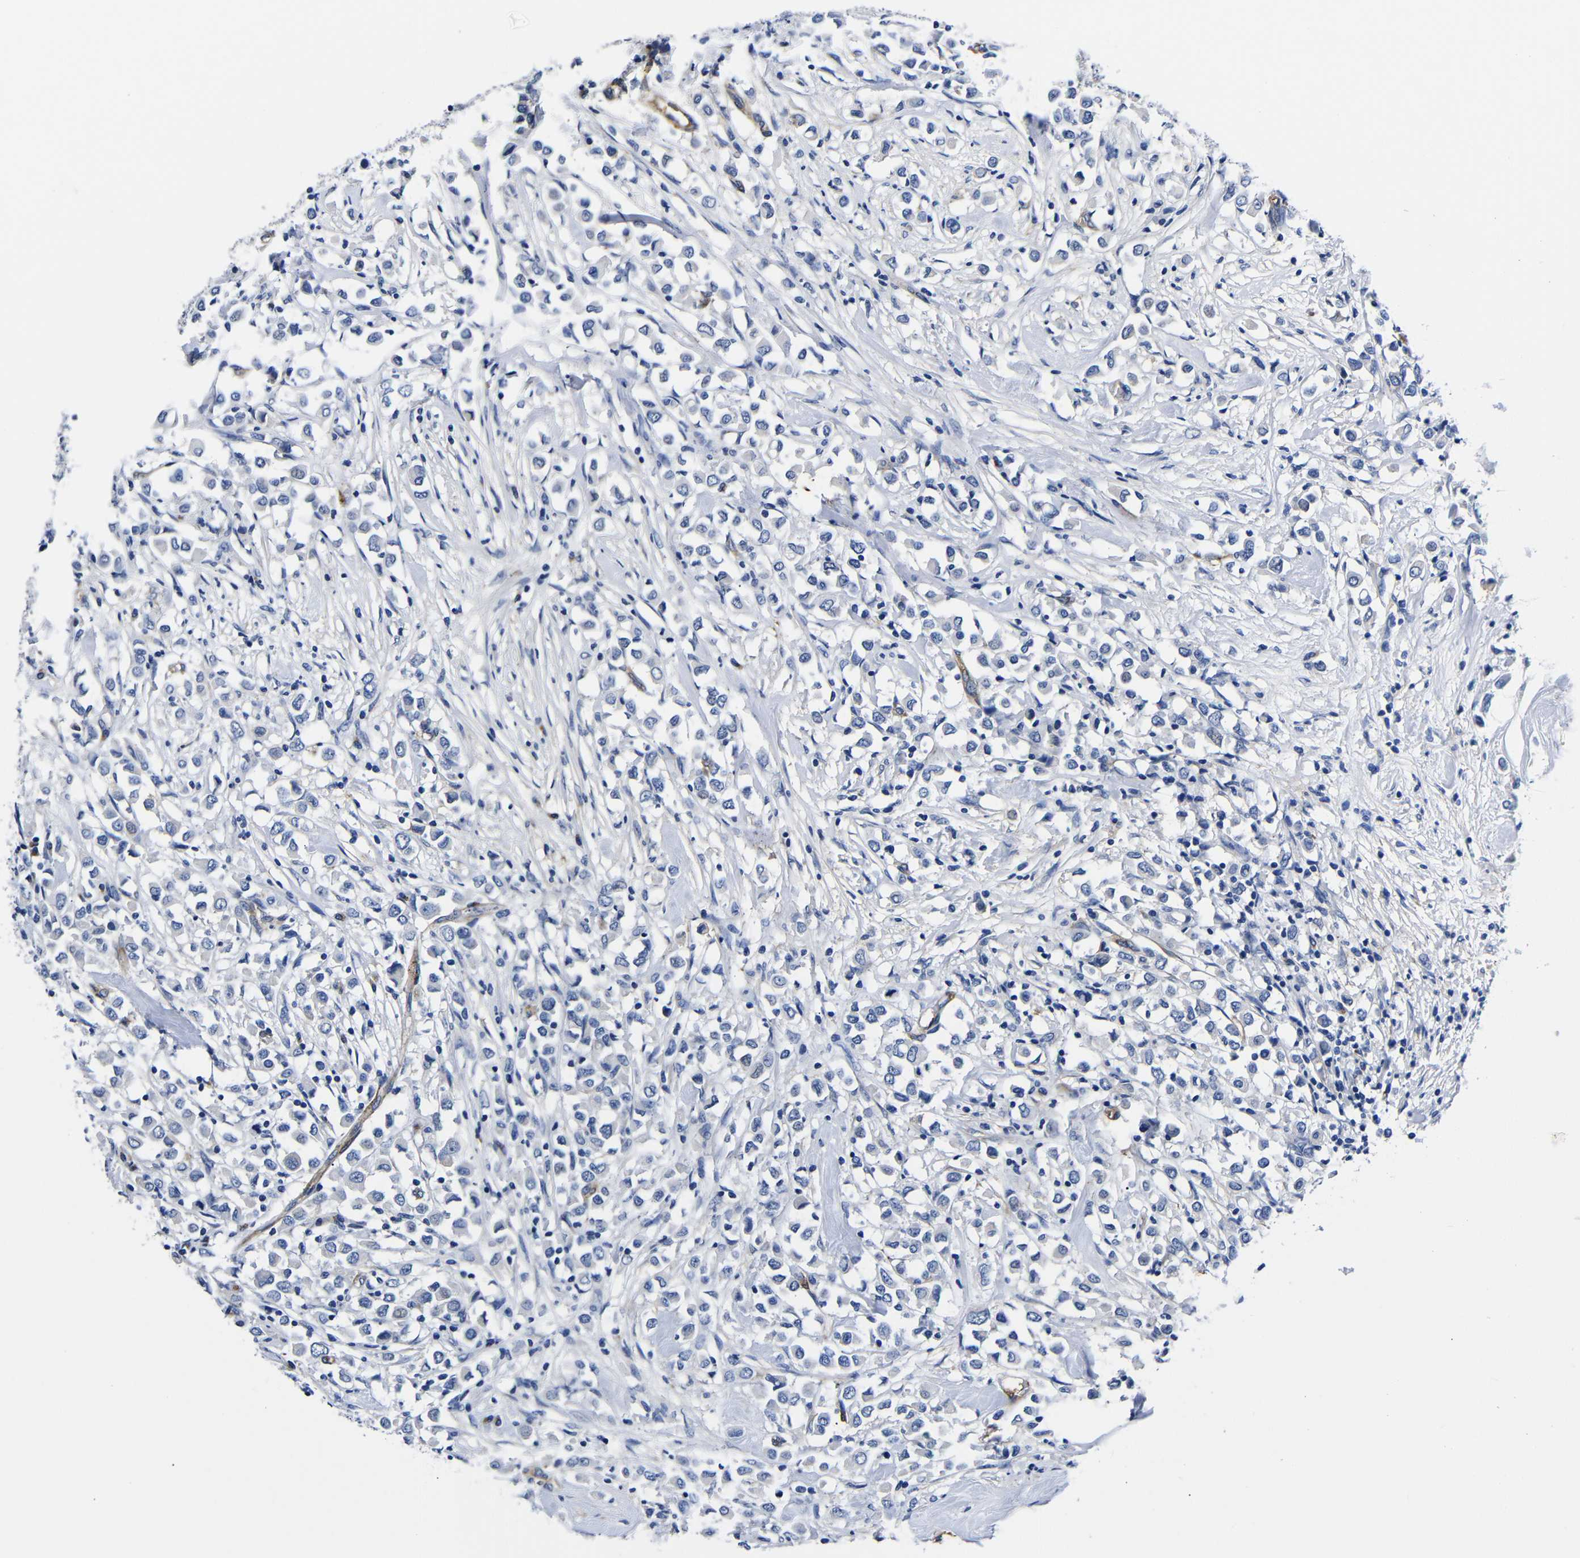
{"staining": {"intensity": "negative", "quantity": "none", "location": "none"}, "tissue": "breast cancer", "cell_type": "Tumor cells", "image_type": "cancer", "snomed": [{"axis": "morphology", "description": "Duct carcinoma"}, {"axis": "topography", "description": "Breast"}], "caption": "There is no significant staining in tumor cells of breast cancer (intraductal carcinoma). Nuclei are stained in blue.", "gene": "LRIG1", "patient": {"sex": "female", "age": 61}}